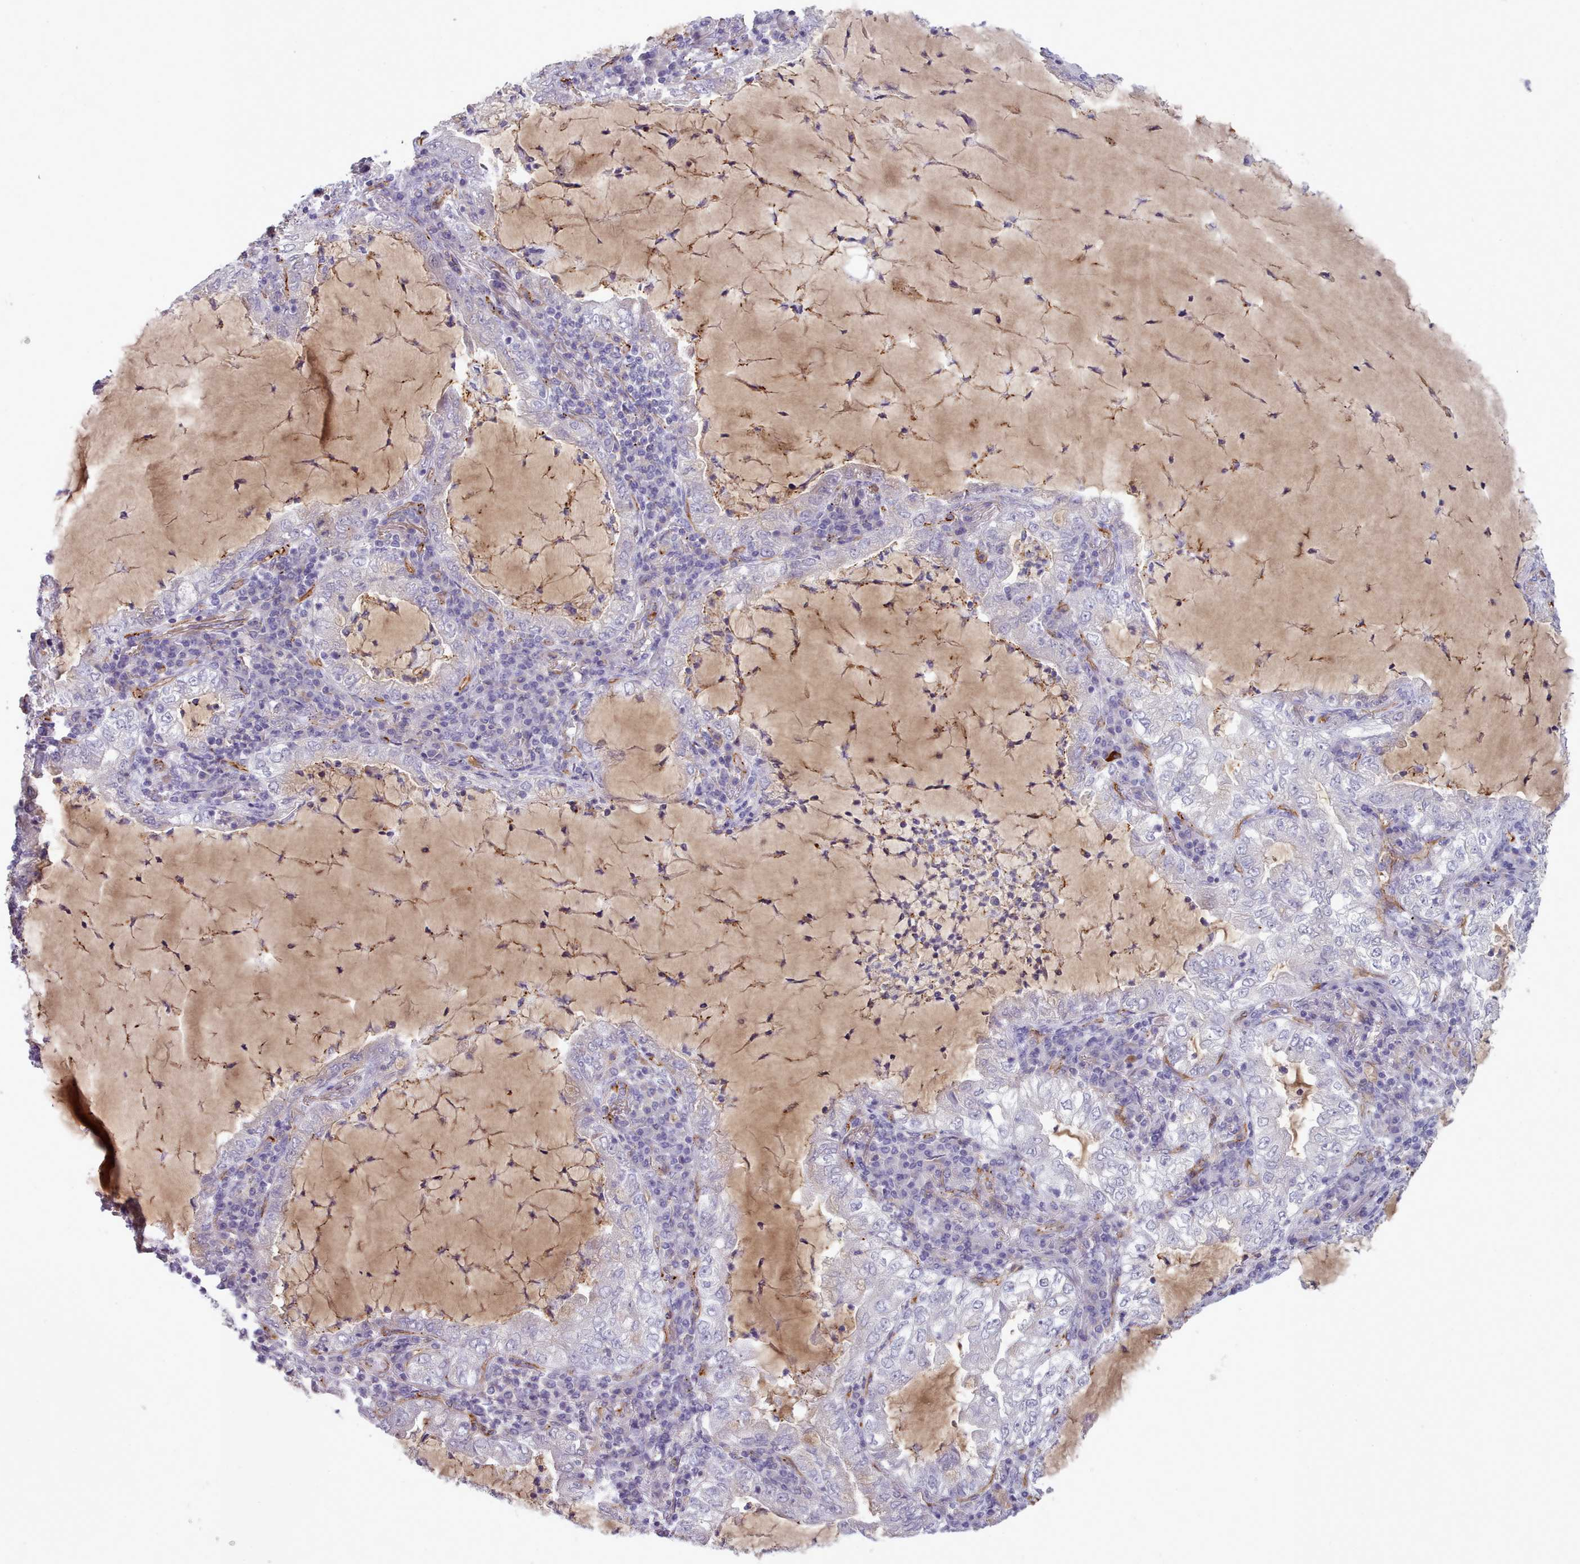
{"staining": {"intensity": "negative", "quantity": "none", "location": "none"}, "tissue": "lung cancer", "cell_type": "Tumor cells", "image_type": "cancer", "snomed": [{"axis": "morphology", "description": "Adenocarcinoma, NOS"}, {"axis": "topography", "description": "Lung"}], "caption": "Lung cancer (adenocarcinoma) stained for a protein using IHC exhibits no staining tumor cells.", "gene": "CD300LF", "patient": {"sex": "female", "age": 73}}